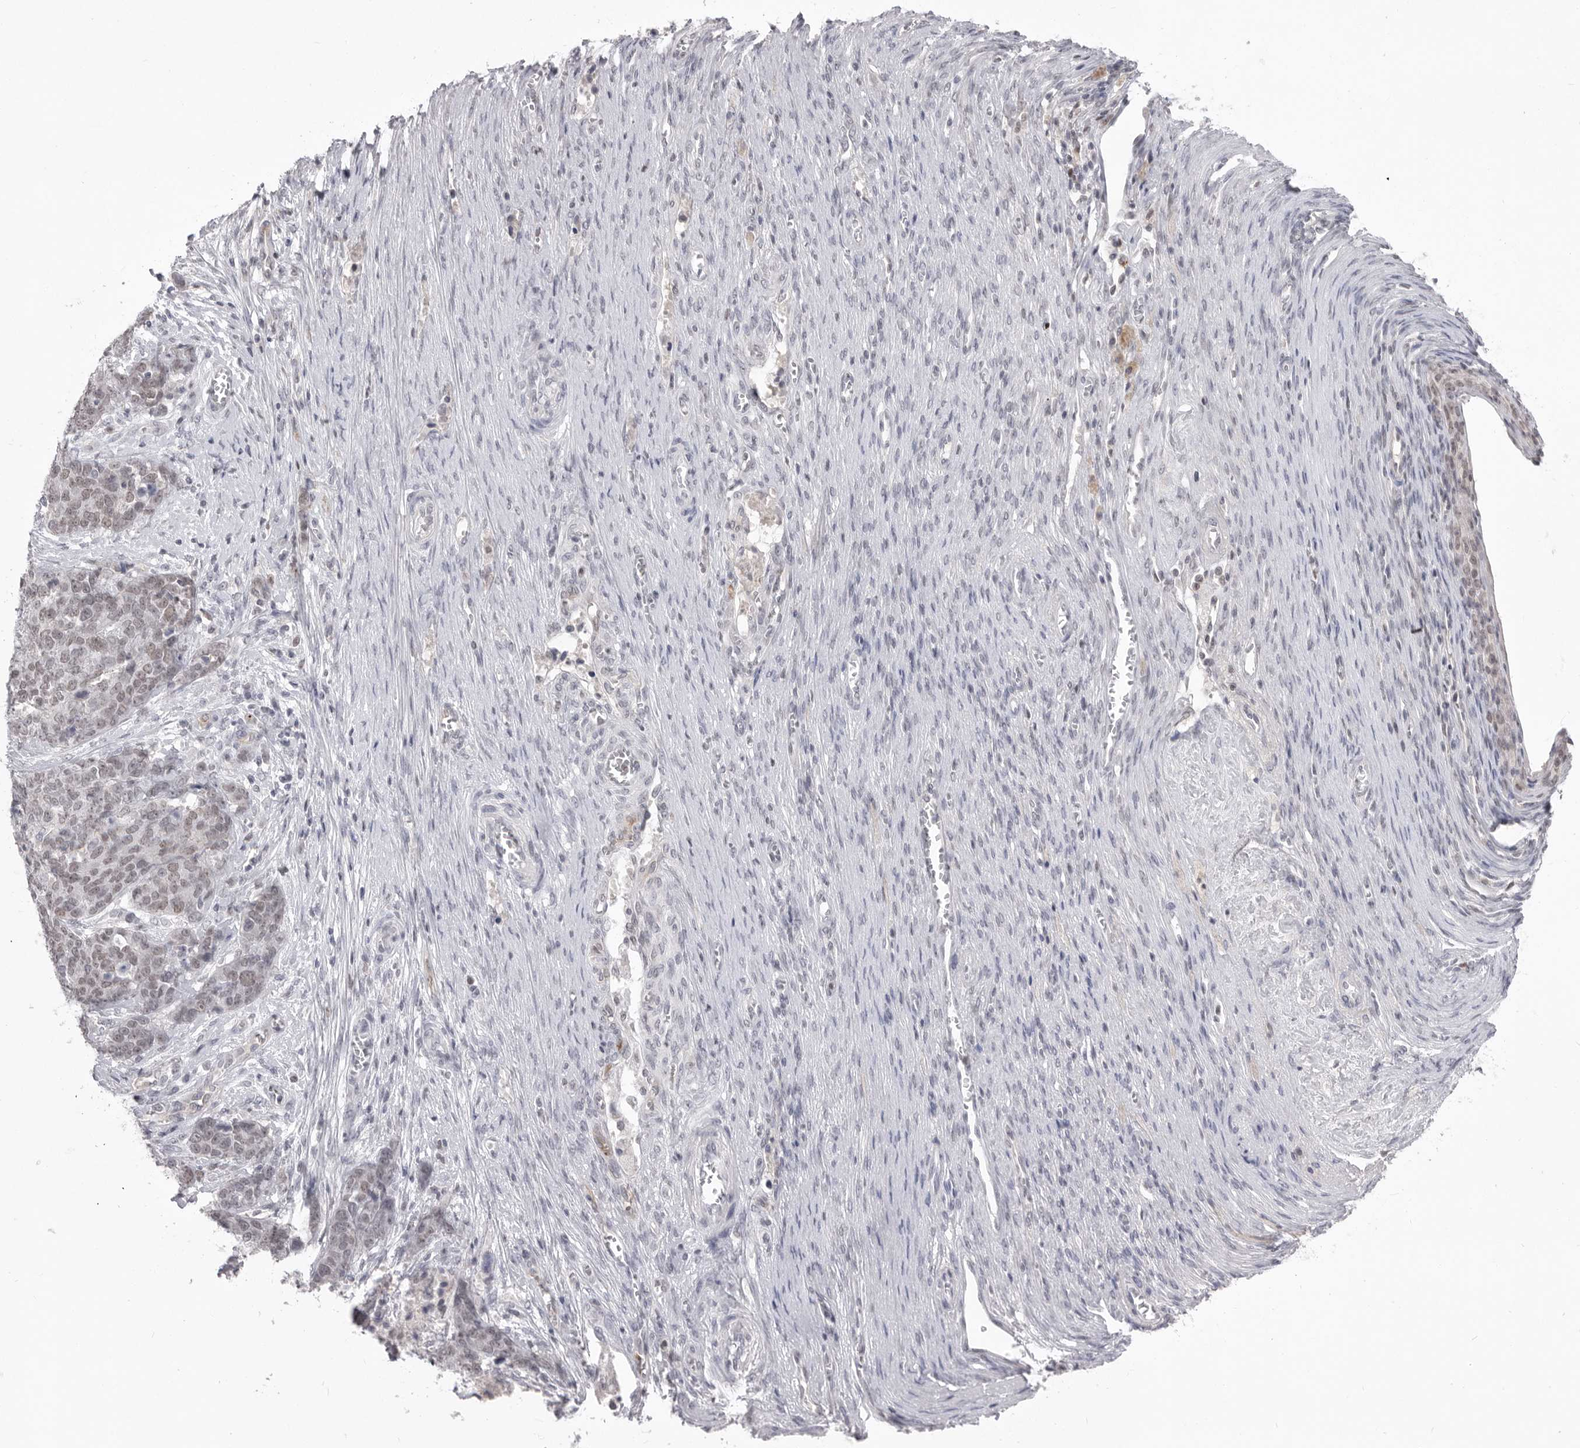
{"staining": {"intensity": "weak", "quantity": "25%-75%", "location": "nuclear"}, "tissue": "ovarian cancer", "cell_type": "Tumor cells", "image_type": "cancer", "snomed": [{"axis": "morphology", "description": "Cystadenocarcinoma, serous, NOS"}, {"axis": "topography", "description": "Ovary"}], "caption": "A brown stain shows weak nuclear expression of a protein in ovarian serous cystadenocarcinoma tumor cells.", "gene": "ZBTB7B", "patient": {"sex": "female", "age": 44}}